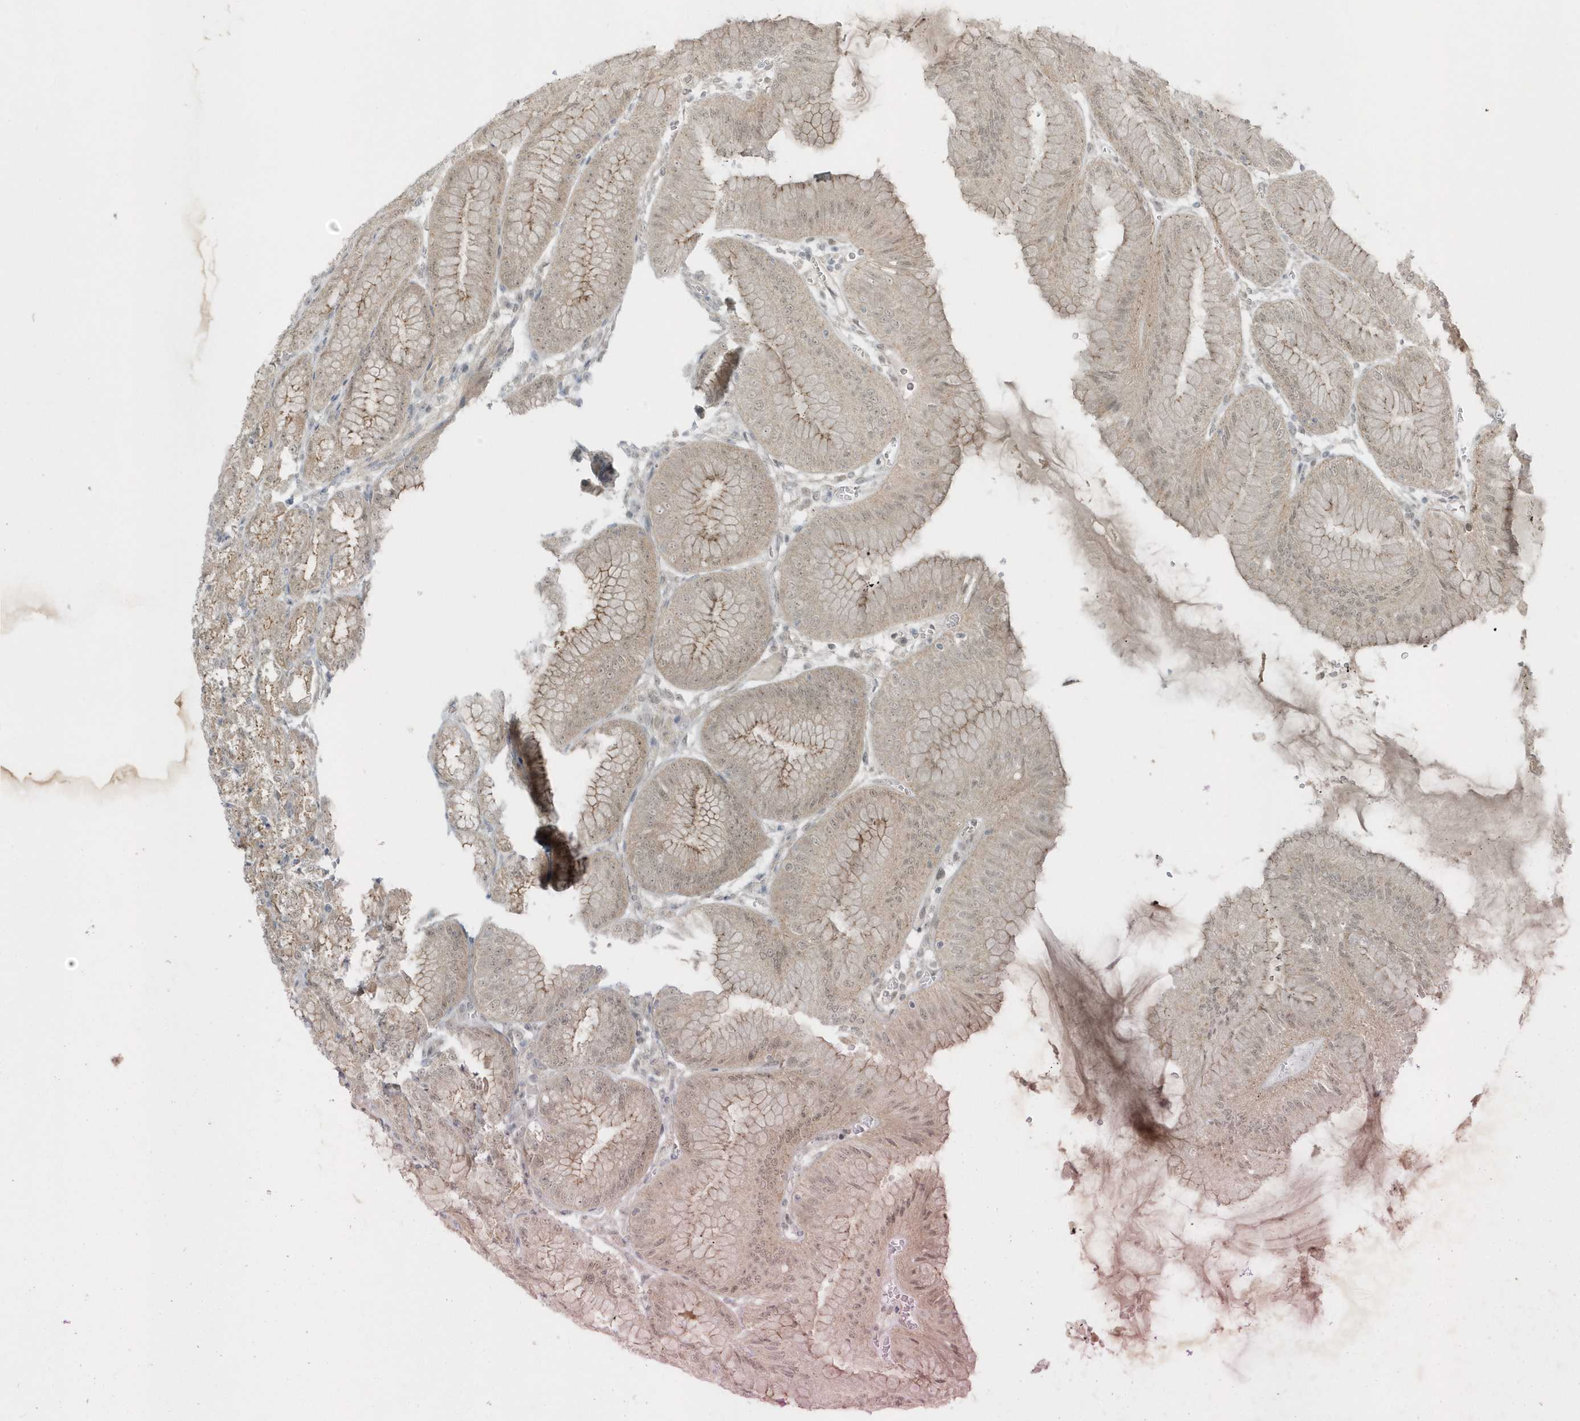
{"staining": {"intensity": "weak", "quantity": ">75%", "location": "cytoplasmic/membranous"}, "tissue": "stomach", "cell_type": "Glandular cells", "image_type": "normal", "snomed": [{"axis": "morphology", "description": "Normal tissue, NOS"}, {"axis": "topography", "description": "Stomach, lower"}], "caption": "IHC staining of unremarkable stomach, which demonstrates low levels of weak cytoplasmic/membranous staining in approximately >75% of glandular cells indicating weak cytoplasmic/membranous protein positivity. The staining was performed using DAB (3,3'-diaminobenzidine) (brown) for protein detection and nuclei were counterstained in hematoxylin (blue).", "gene": "PARD3B", "patient": {"sex": "male", "age": 71}}